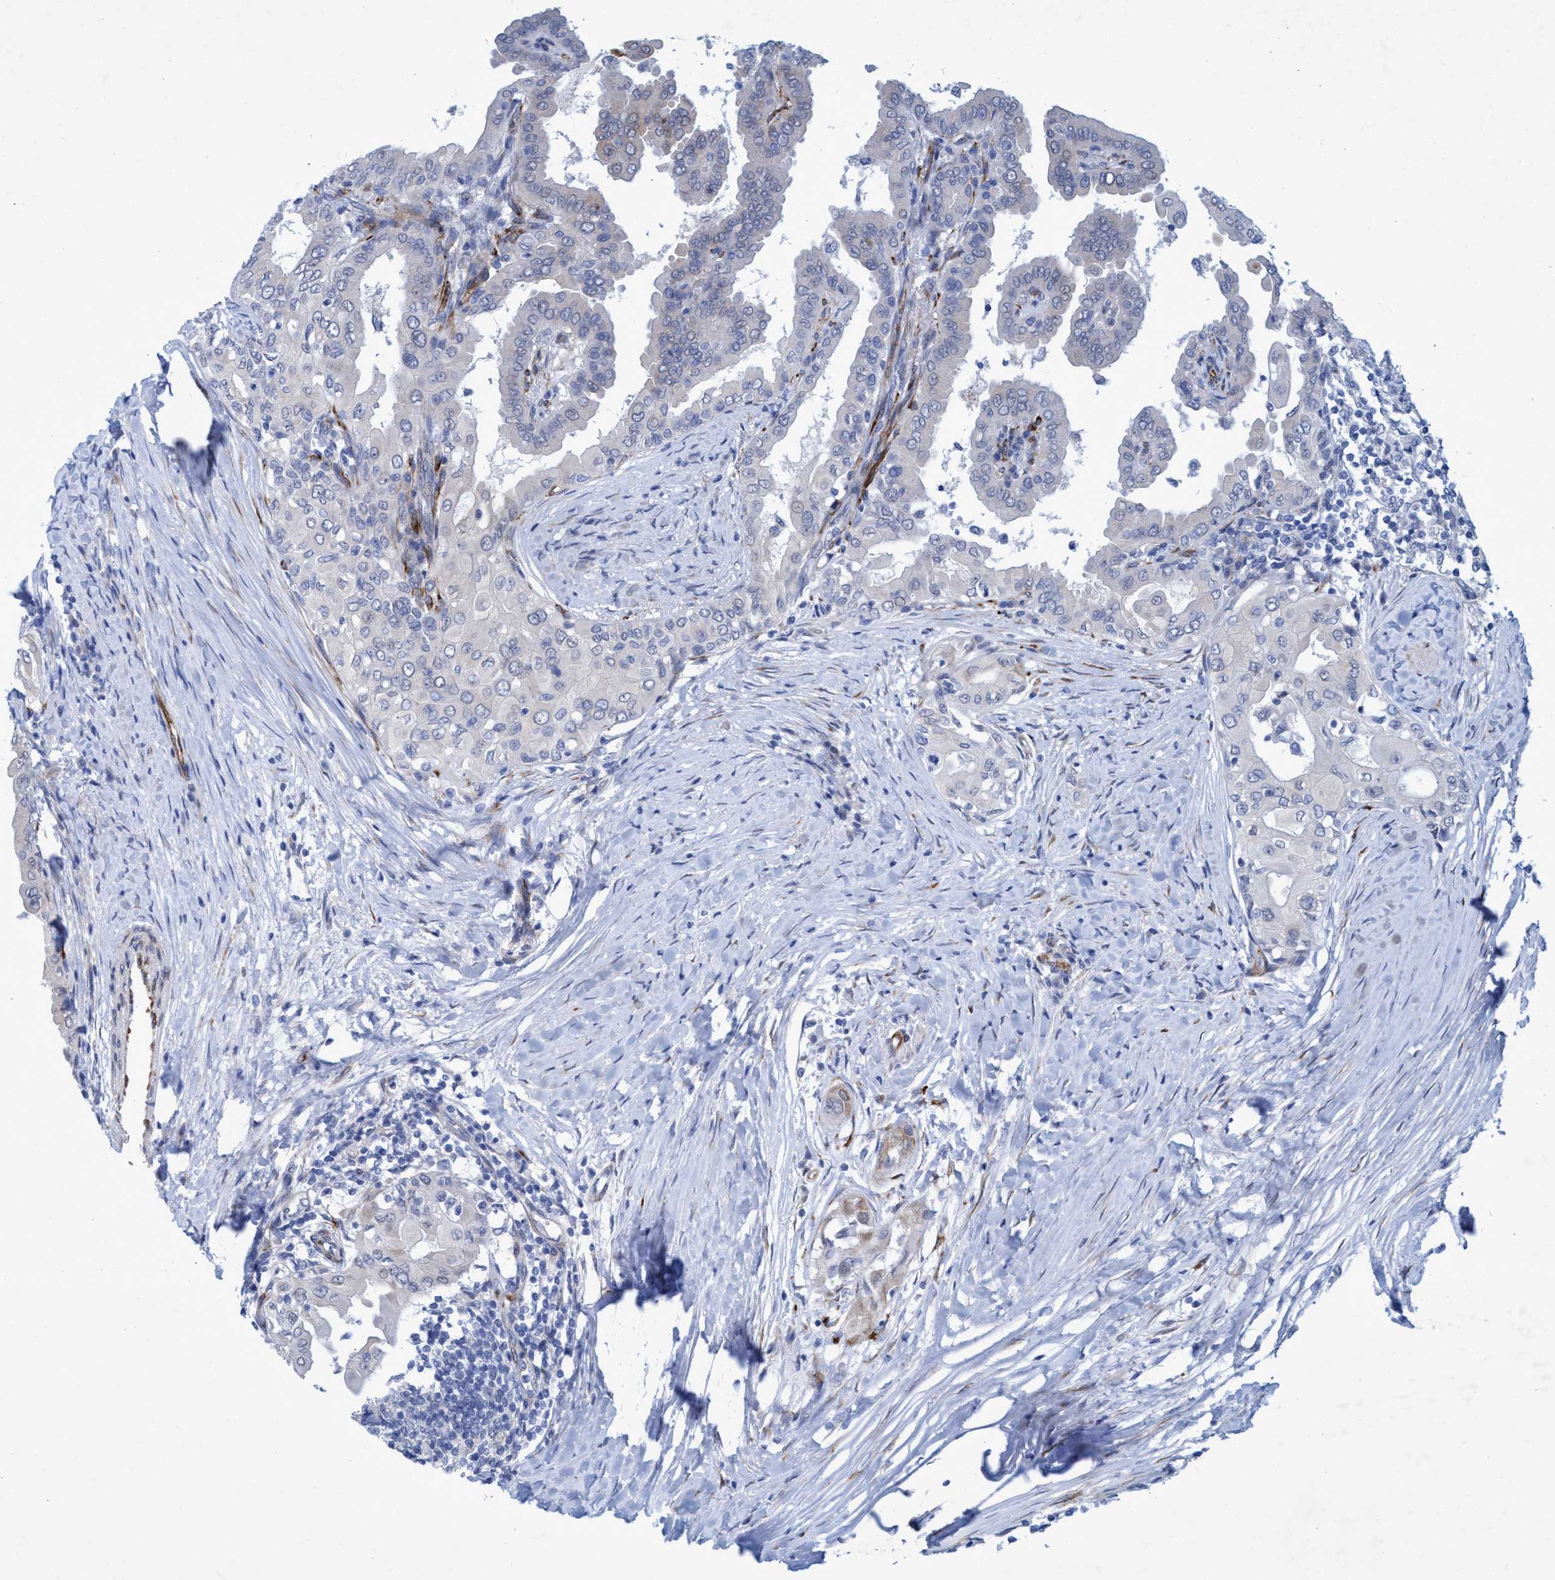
{"staining": {"intensity": "negative", "quantity": "none", "location": "none"}, "tissue": "thyroid cancer", "cell_type": "Tumor cells", "image_type": "cancer", "snomed": [{"axis": "morphology", "description": "Papillary adenocarcinoma, NOS"}, {"axis": "topography", "description": "Thyroid gland"}], "caption": "The histopathology image shows no staining of tumor cells in thyroid papillary adenocarcinoma.", "gene": "SLC43A2", "patient": {"sex": "male", "age": 33}}